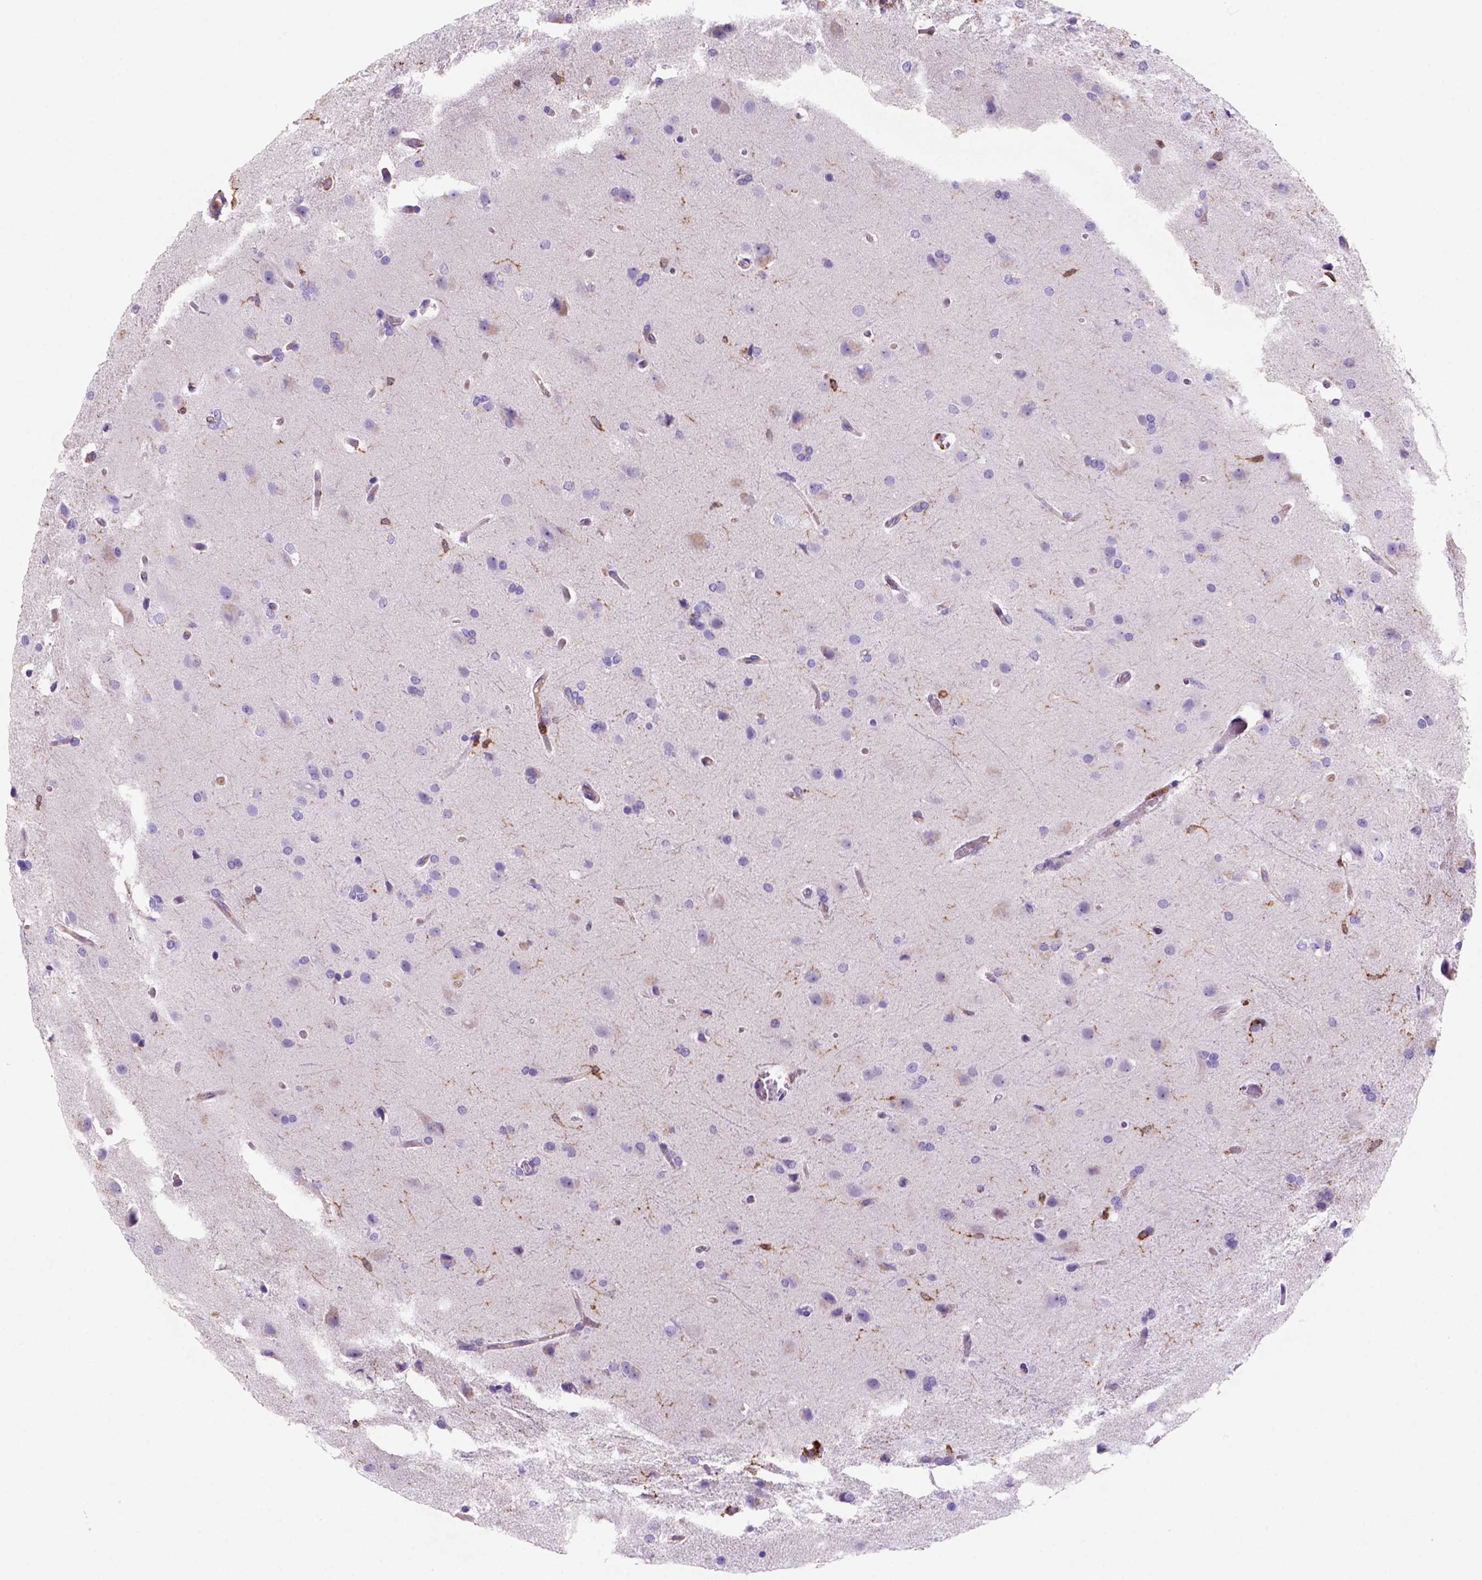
{"staining": {"intensity": "negative", "quantity": "none", "location": "none"}, "tissue": "glioma", "cell_type": "Tumor cells", "image_type": "cancer", "snomed": [{"axis": "morphology", "description": "Glioma, malignant, High grade"}, {"axis": "topography", "description": "Brain"}], "caption": "Tumor cells are negative for brown protein staining in glioma. (Brightfield microscopy of DAB immunohistochemistry at high magnification).", "gene": "INPP5D", "patient": {"sex": "male", "age": 68}}